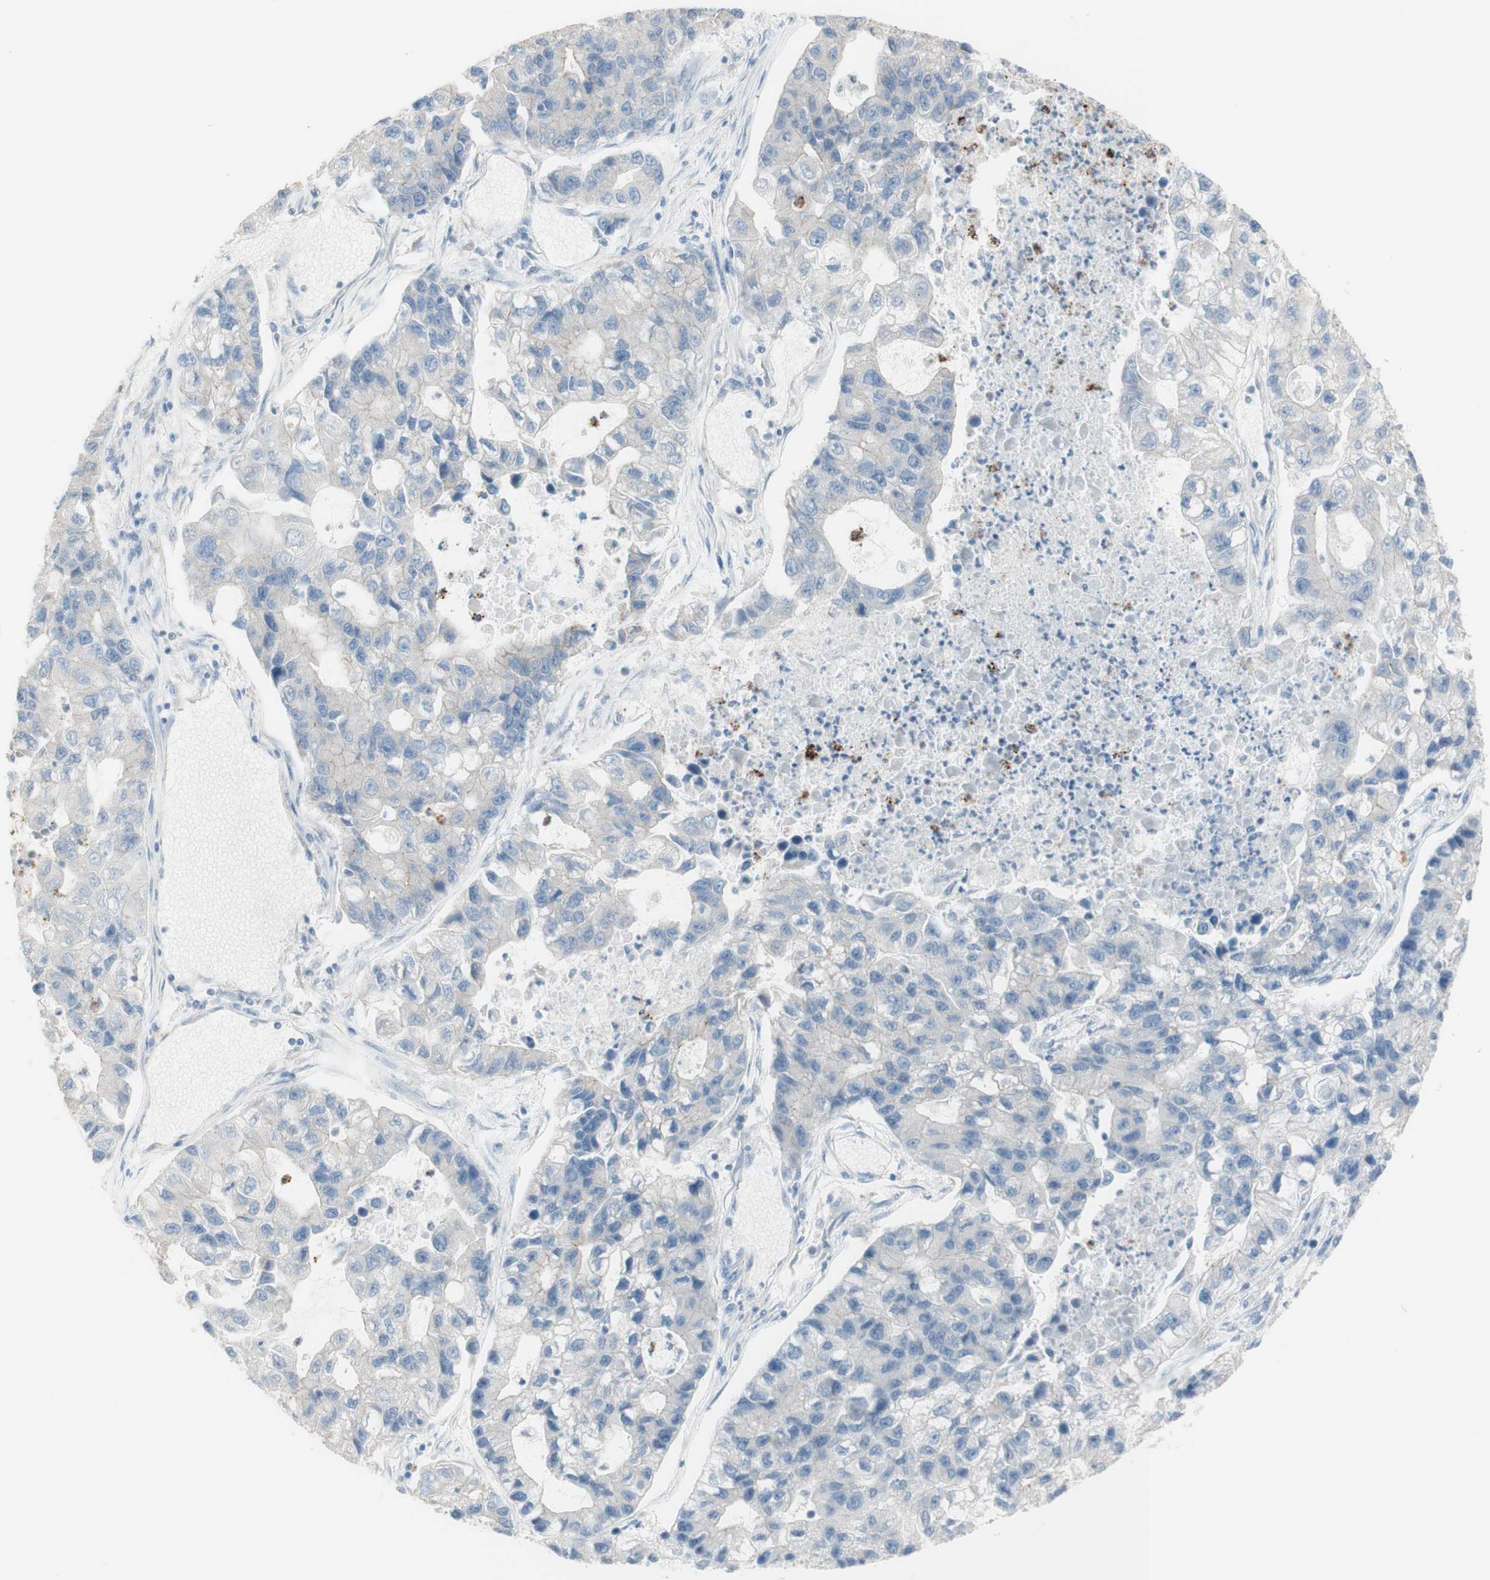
{"staining": {"intensity": "negative", "quantity": "none", "location": "none"}, "tissue": "lung cancer", "cell_type": "Tumor cells", "image_type": "cancer", "snomed": [{"axis": "morphology", "description": "Adenocarcinoma, NOS"}, {"axis": "topography", "description": "Lung"}], "caption": "DAB immunohistochemical staining of human lung cancer demonstrates no significant staining in tumor cells. (Stains: DAB (3,3'-diaminobenzidine) IHC with hematoxylin counter stain, Microscopy: brightfield microscopy at high magnification).", "gene": "ART3", "patient": {"sex": "female", "age": 51}}